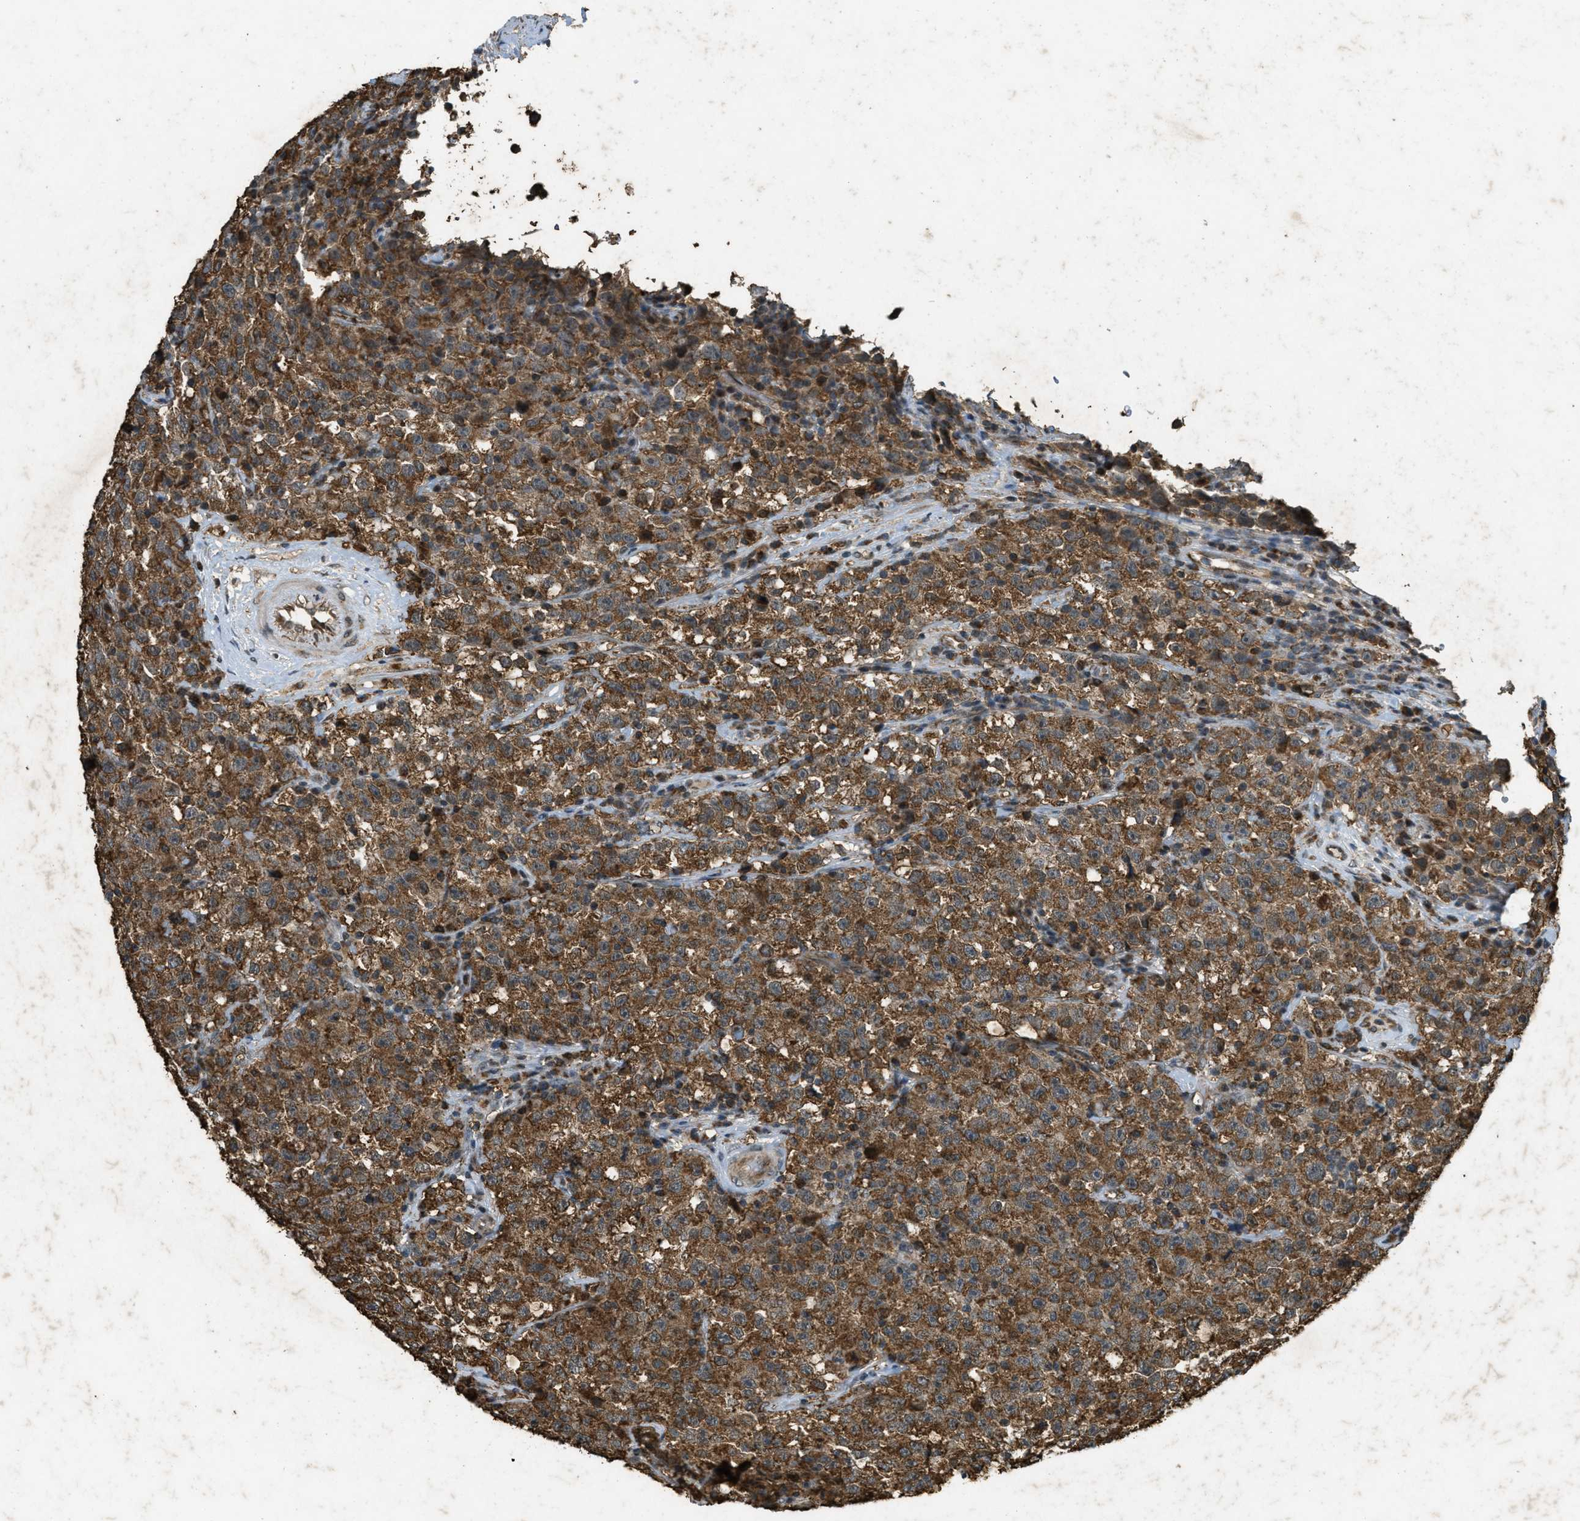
{"staining": {"intensity": "strong", "quantity": ">75%", "location": "cytoplasmic/membranous"}, "tissue": "testis cancer", "cell_type": "Tumor cells", "image_type": "cancer", "snomed": [{"axis": "morphology", "description": "Seminoma, NOS"}, {"axis": "topography", "description": "Testis"}], "caption": "DAB immunohistochemical staining of human testis seminoma shows strong cytoplasmic/membranous protein staining in approximately >75% of tumor cells. (Brightfield microscopy of DAB IHC at high magnification).", "gene": "PPP1R15A", "patient": {"sex": "male", "age": 22}}